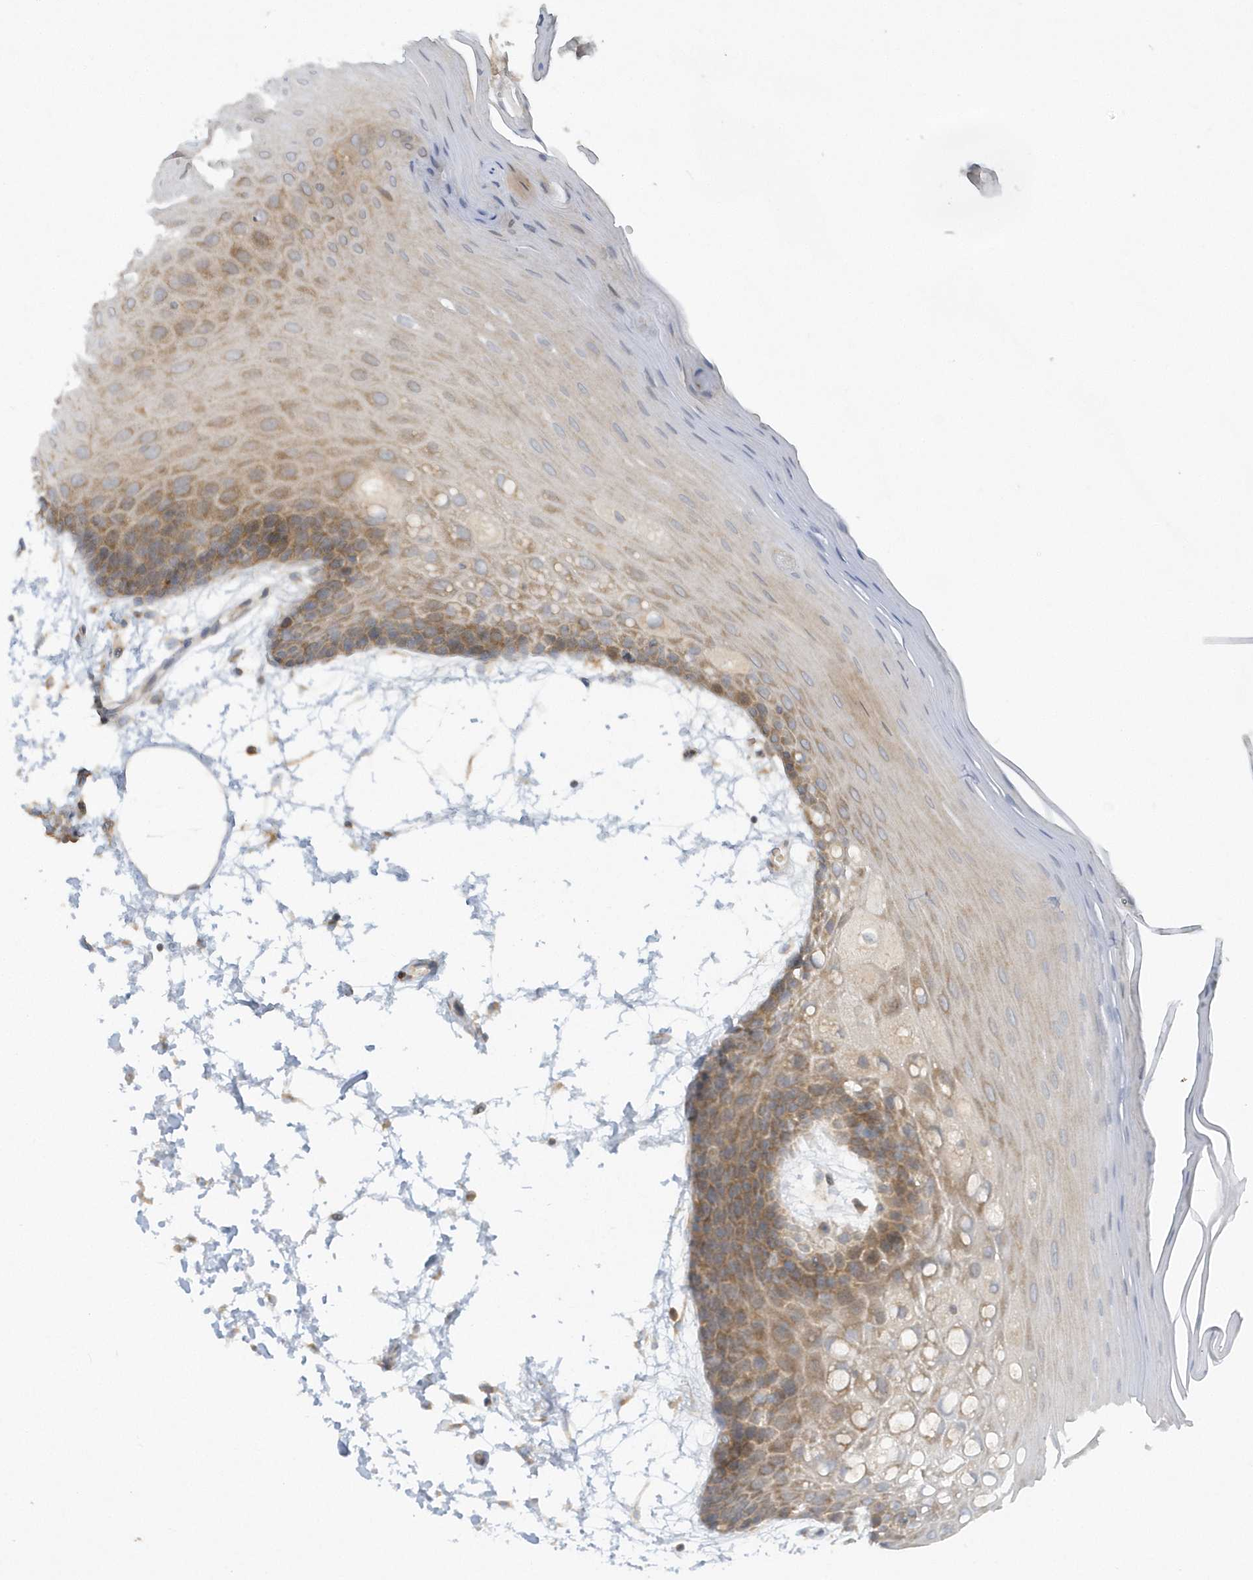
{"staining": {"intensity": "moderate", "quantity": ">75%", "location": "cytoplasmic/membranous"}, "tissue": "oral mucosa", "cell_type": "Squamous epithelial cells", "image_type": "normal", "snomed": [{"axis": "morphology", "description": "Normal tissue, NOS"}, {"axis": "topography", "description": "Skeletal muscle"}, {"axis": "topography", "description": "Oral tissue"}, {"axis": "topography", "description": "Salivary gland"}, {"axis": "topography", "description": "Peripheral nerve tissue"}], "caption": "Immunohistochemistry (IHC) (DAB (3,3'-diaminobenzidine)) staining of benign human oral mucosa shows moderate cytoplasmic/membranous protein positivity in about >75% of squamous epithelial cells.", "gene": "CNOT10", "patient": {"sex": "male", "age": 54}}